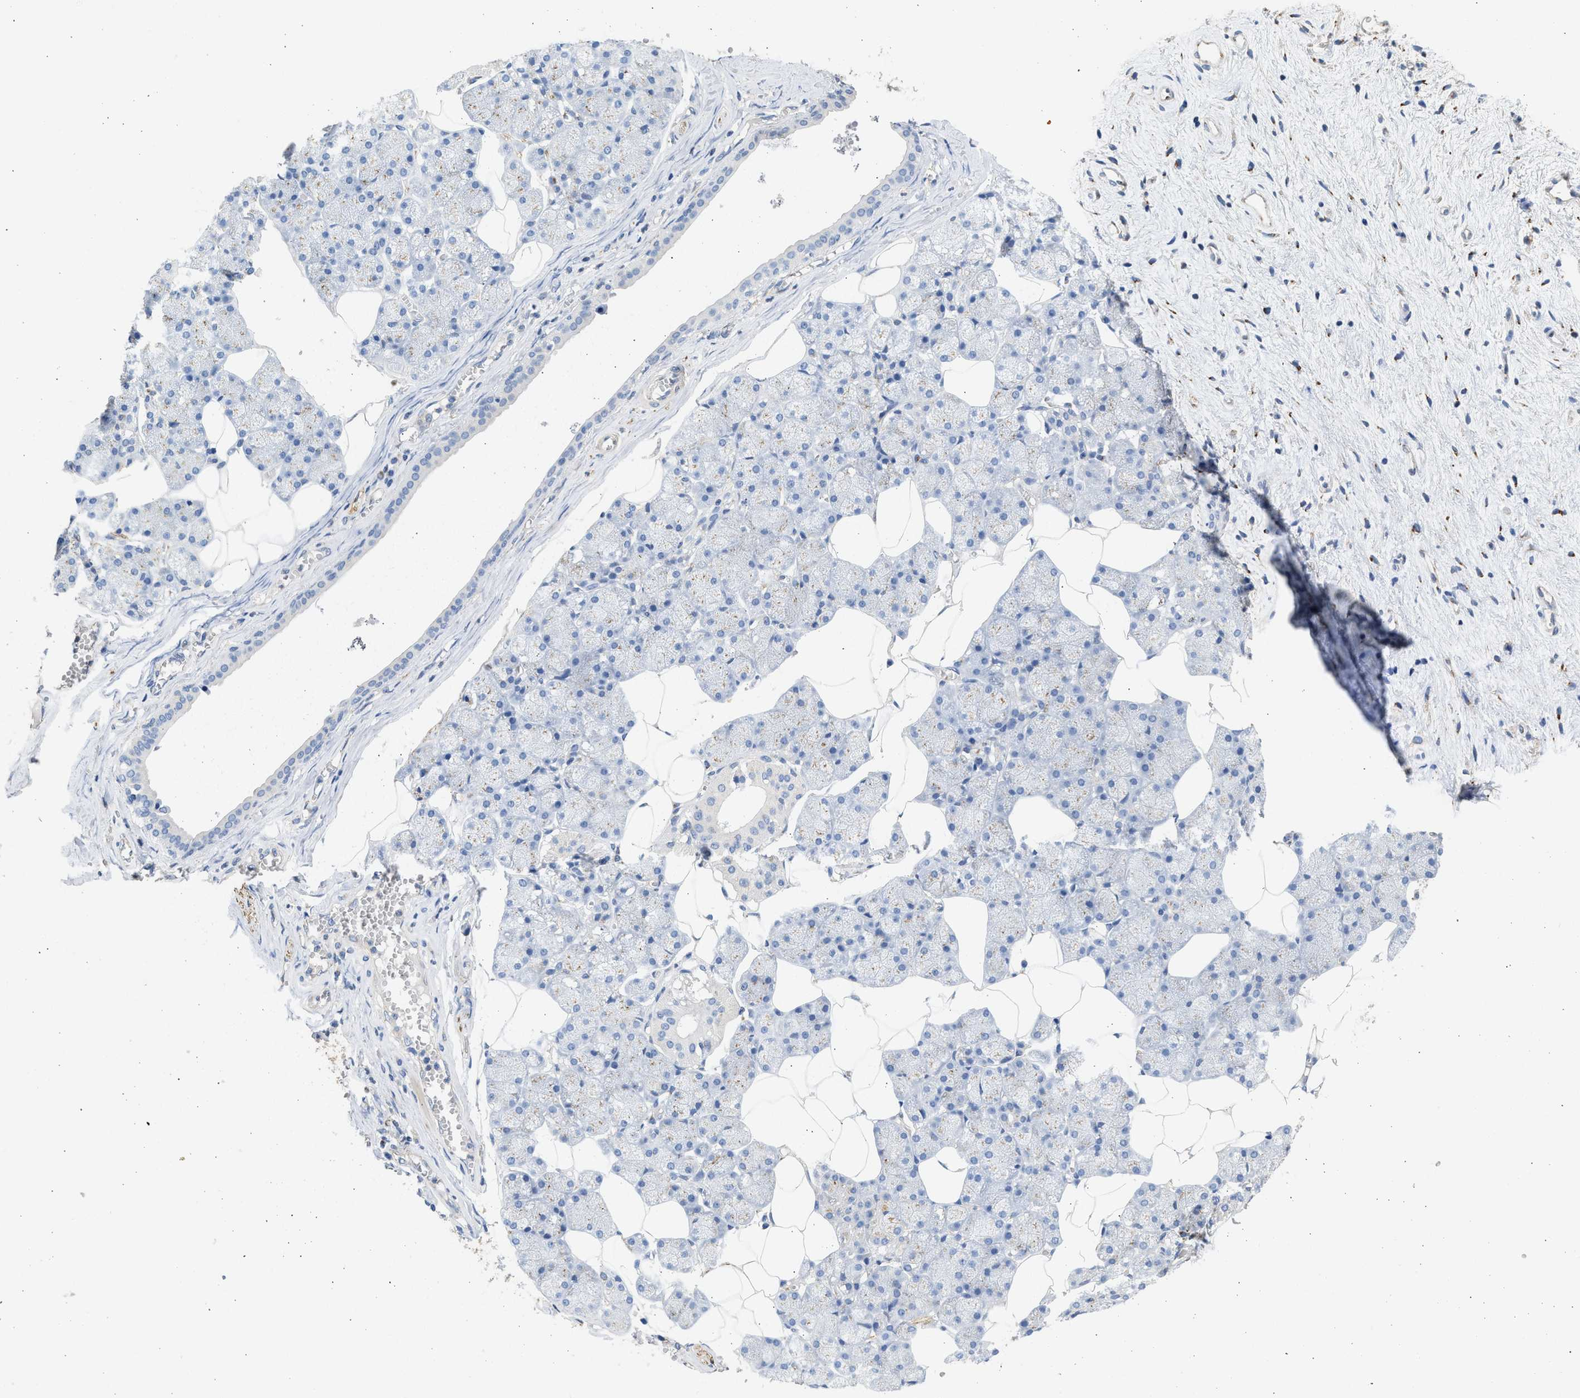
{"staining": {"intensity": "moderate", "quantity": "<25%", "location": "cytoplasmic/membranous"}, "tissue": "salivary gland", "cell_type": "Glandular cells", "image_type": "normal", "snomed": [{"axis": "morphology", "description": "Normal tissue, NOS"}, {"axis": "topography", "description": "Salivary gland"}], "caption": "Immunohistochemistry (IHC) micrograph of normal salivary gland: human salivary gland stained using immunohistochemistry (IHC) reveals low levels of moderate protein expression localized specifically in the cytoplasmic/membranous of glandular cells, appearing as a cytoplasmic/membranous brown color.", "gene": "IPO8", "patient": {"sex": "male", "age": 62}}